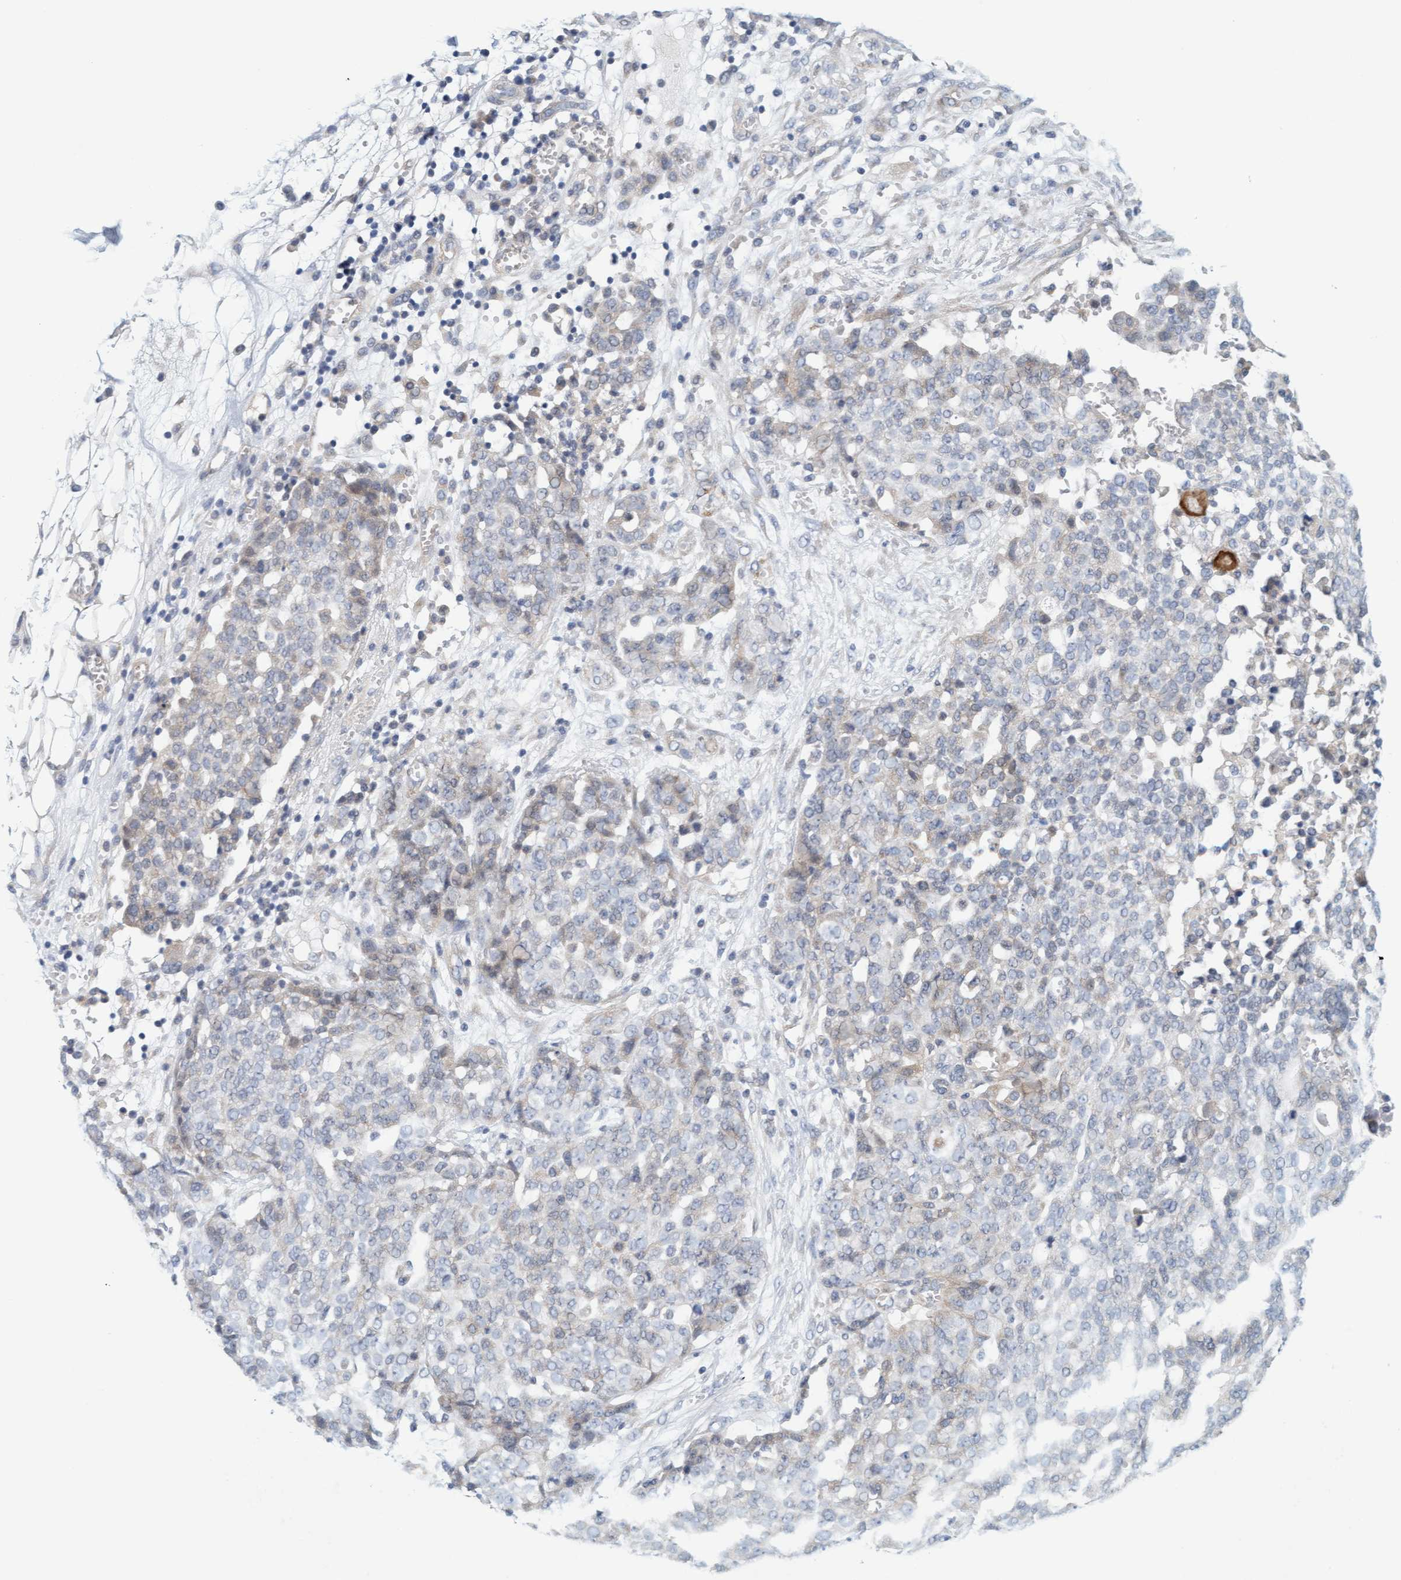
{"staining": {"intensity": "negative", "quantity": "none", "location": "none"}, "tissue": "ovarian cancer", "cell_type": "Tumor cells", "image_type": "cancer", "snomed": [{"axis": "morphology", "description": "Cystadenocarcinoma, serous, NOS"}, {"axis": "topography", "description": "Soft tissue"}, {"axis": "topography", "description": "Ovary"}], "caption": "Immunohistochemical staining of ovarian serous cystadenocarcinoma demonstrates no significant positivity in tumor cells.", "gene": "TSTD2", "patient": {"sex": "female", "age": 57}}